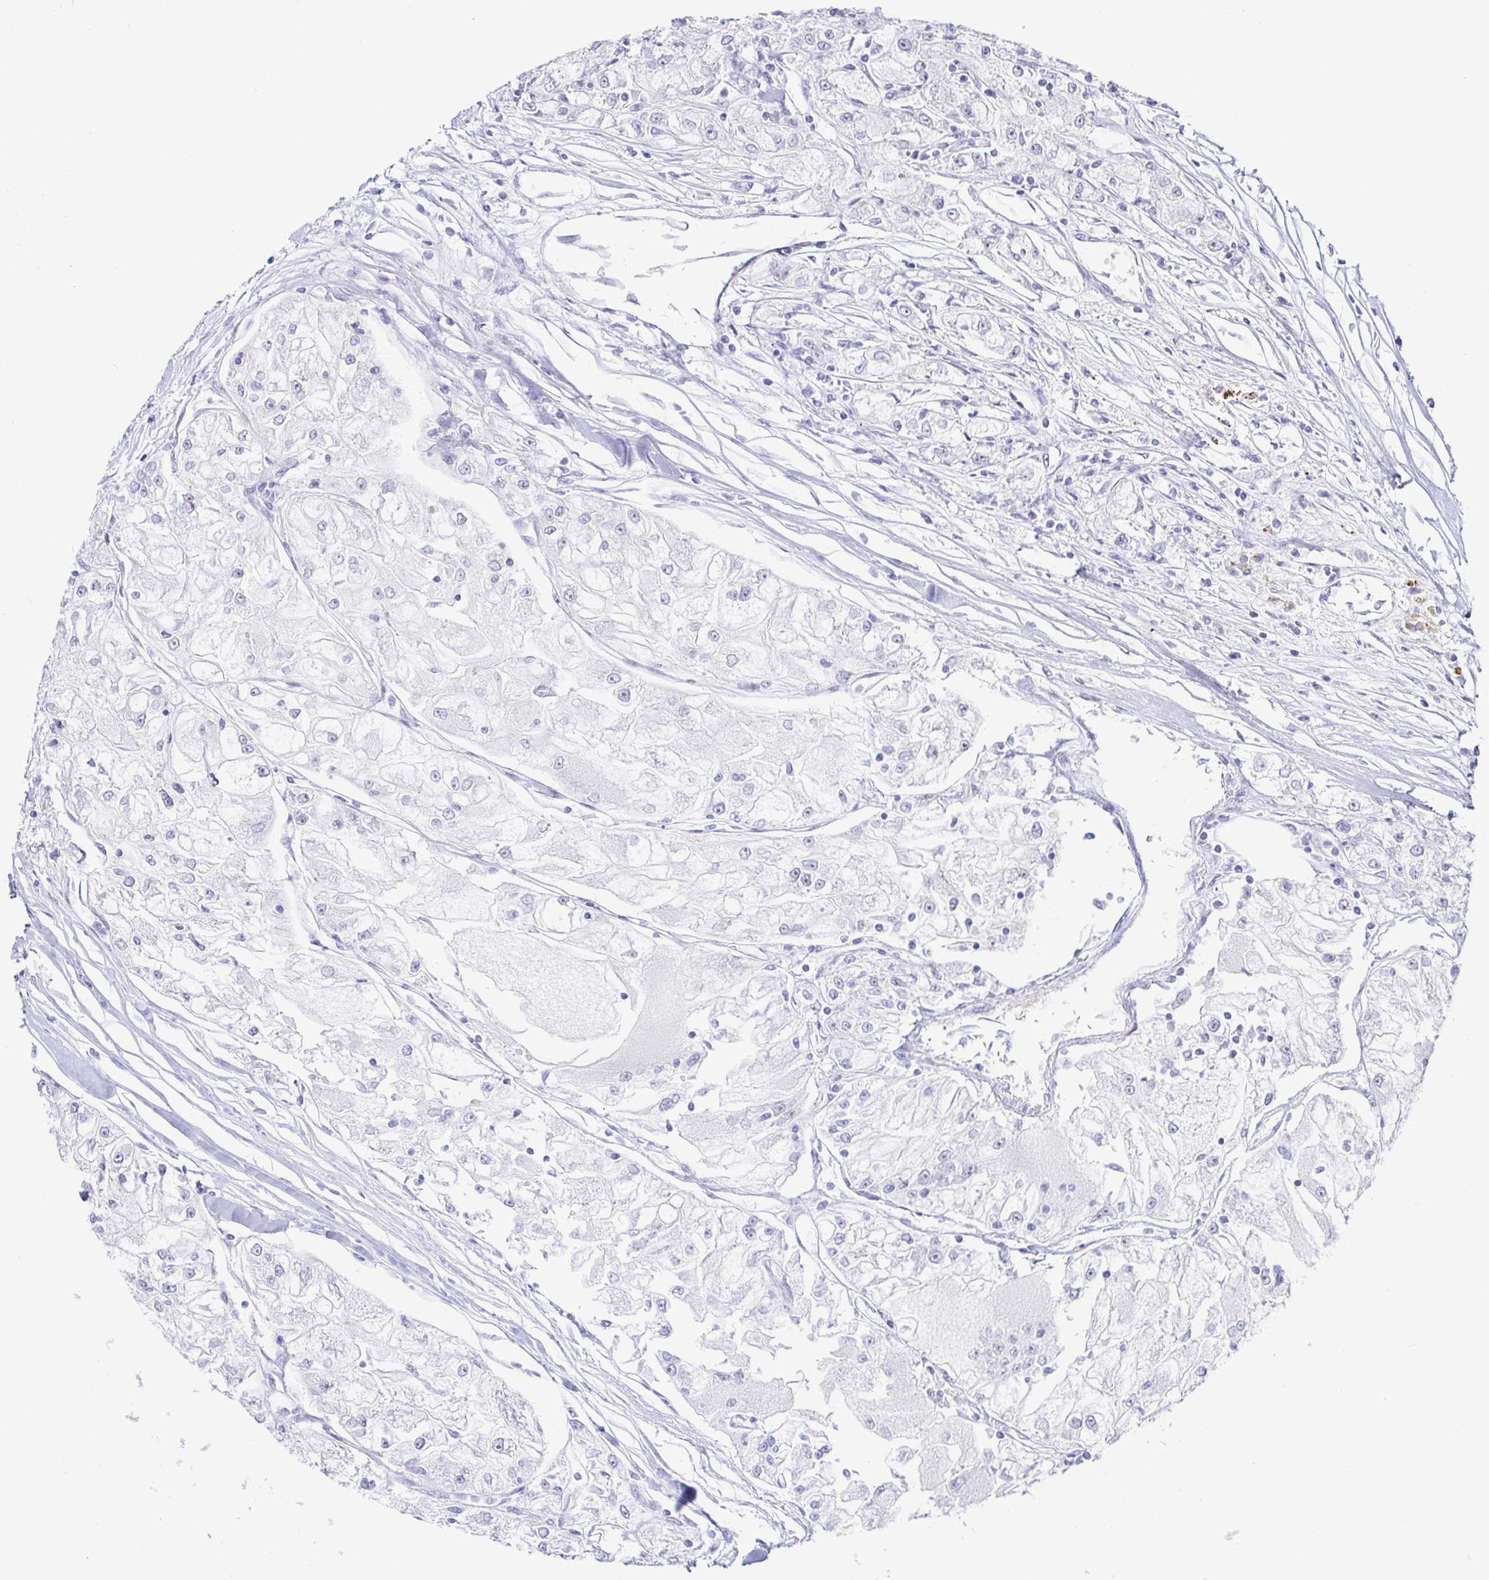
{"staining": {"intensity": "negative", "quantity": "none", "location": "none"}, "tissue": "renal cancer", "cell_type": "Tumor cells", "image_type": "cancer", "snomed": [{"axis": "morphology", "description": "Adenocarcinoma, NOS"}, {"axis": "topography", "description": "Kidney"}], "caption": "Tumor cells are negative for protein expression in human adenocarcinoma (renal).", "gene": "SAA4", "patient": {"sex": "female", "age": 72}}